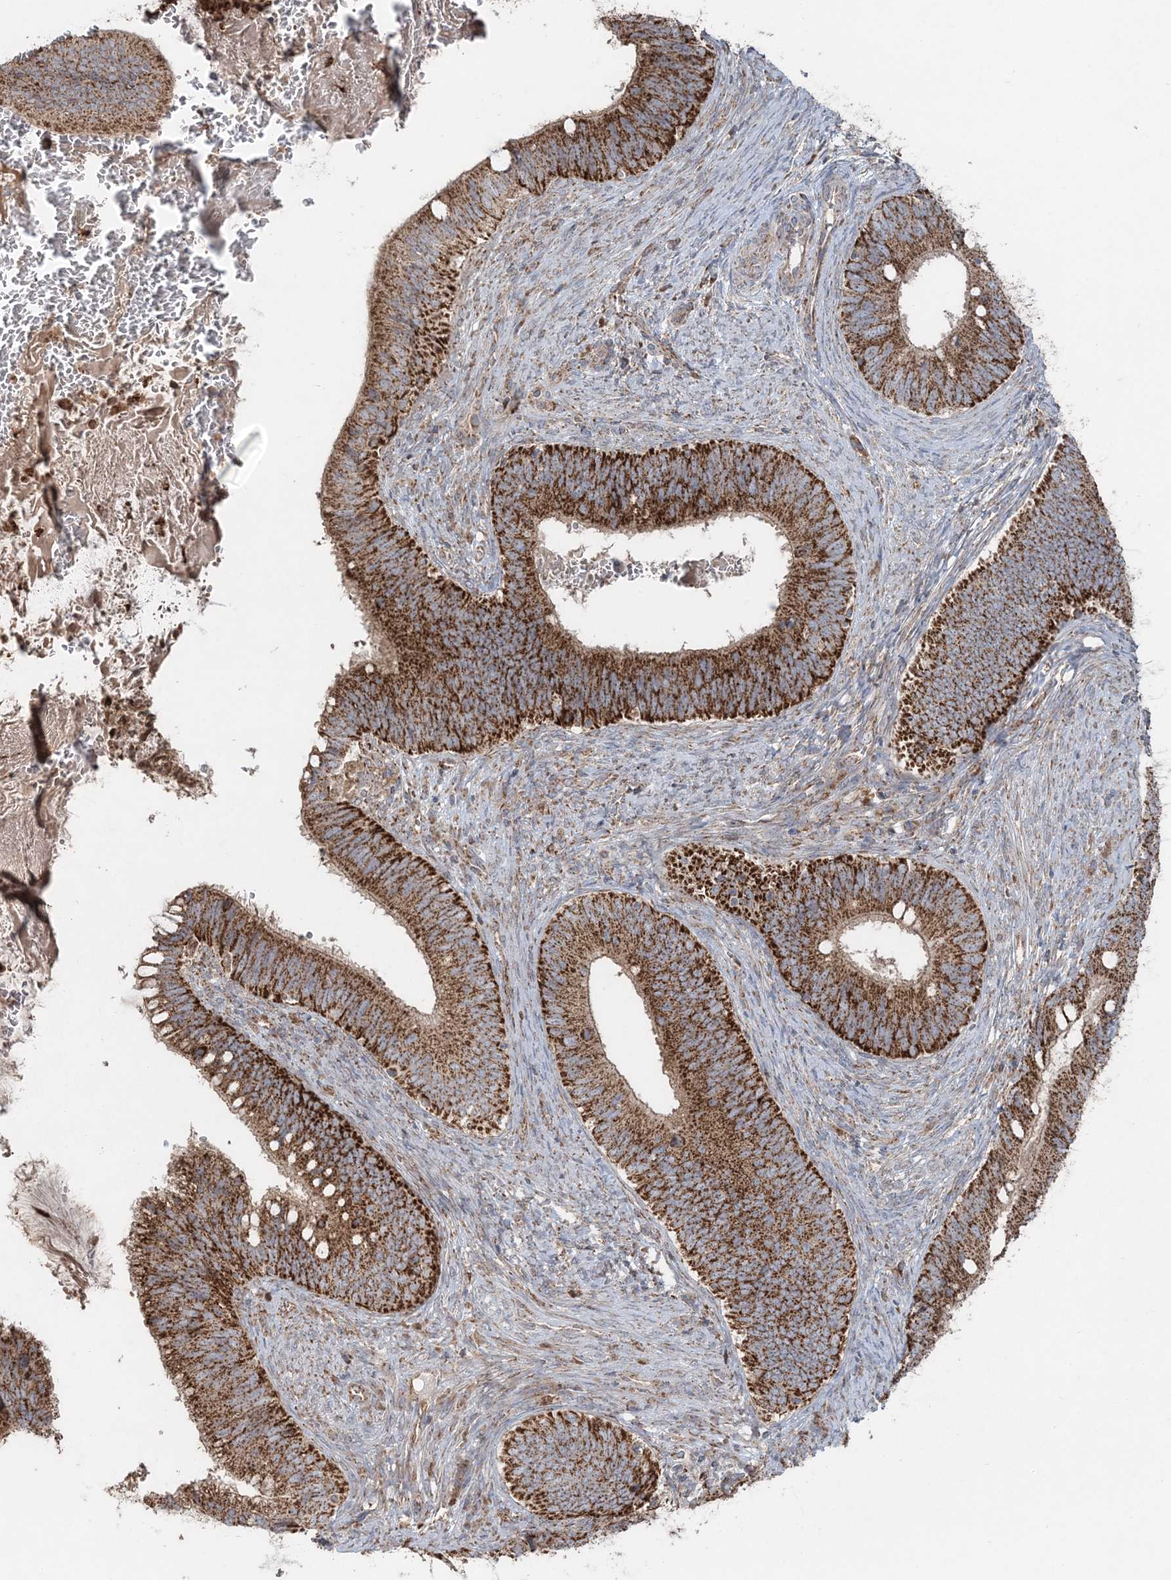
{"staining": {"intensity": "strong", "quantity": ">75%", "location": "cytoplasmic/membranous"}, "tissue": "cervical cancer", "cell_type": "Tumor cells", "image_type": "cancer", "snomed": [{"axis": "morphology", "description": "Adenocarcinoma, NOS"}, {"axis": "topography", "description": "Cervix"}], "caption": "Cervical adenocarcinoma stained with IHC reveals strong cytoplasmic/membranous expression in about >75% of tumor cells.", "gene": "LRPPRC", "patient": {"sex": "female", "age": 42}}